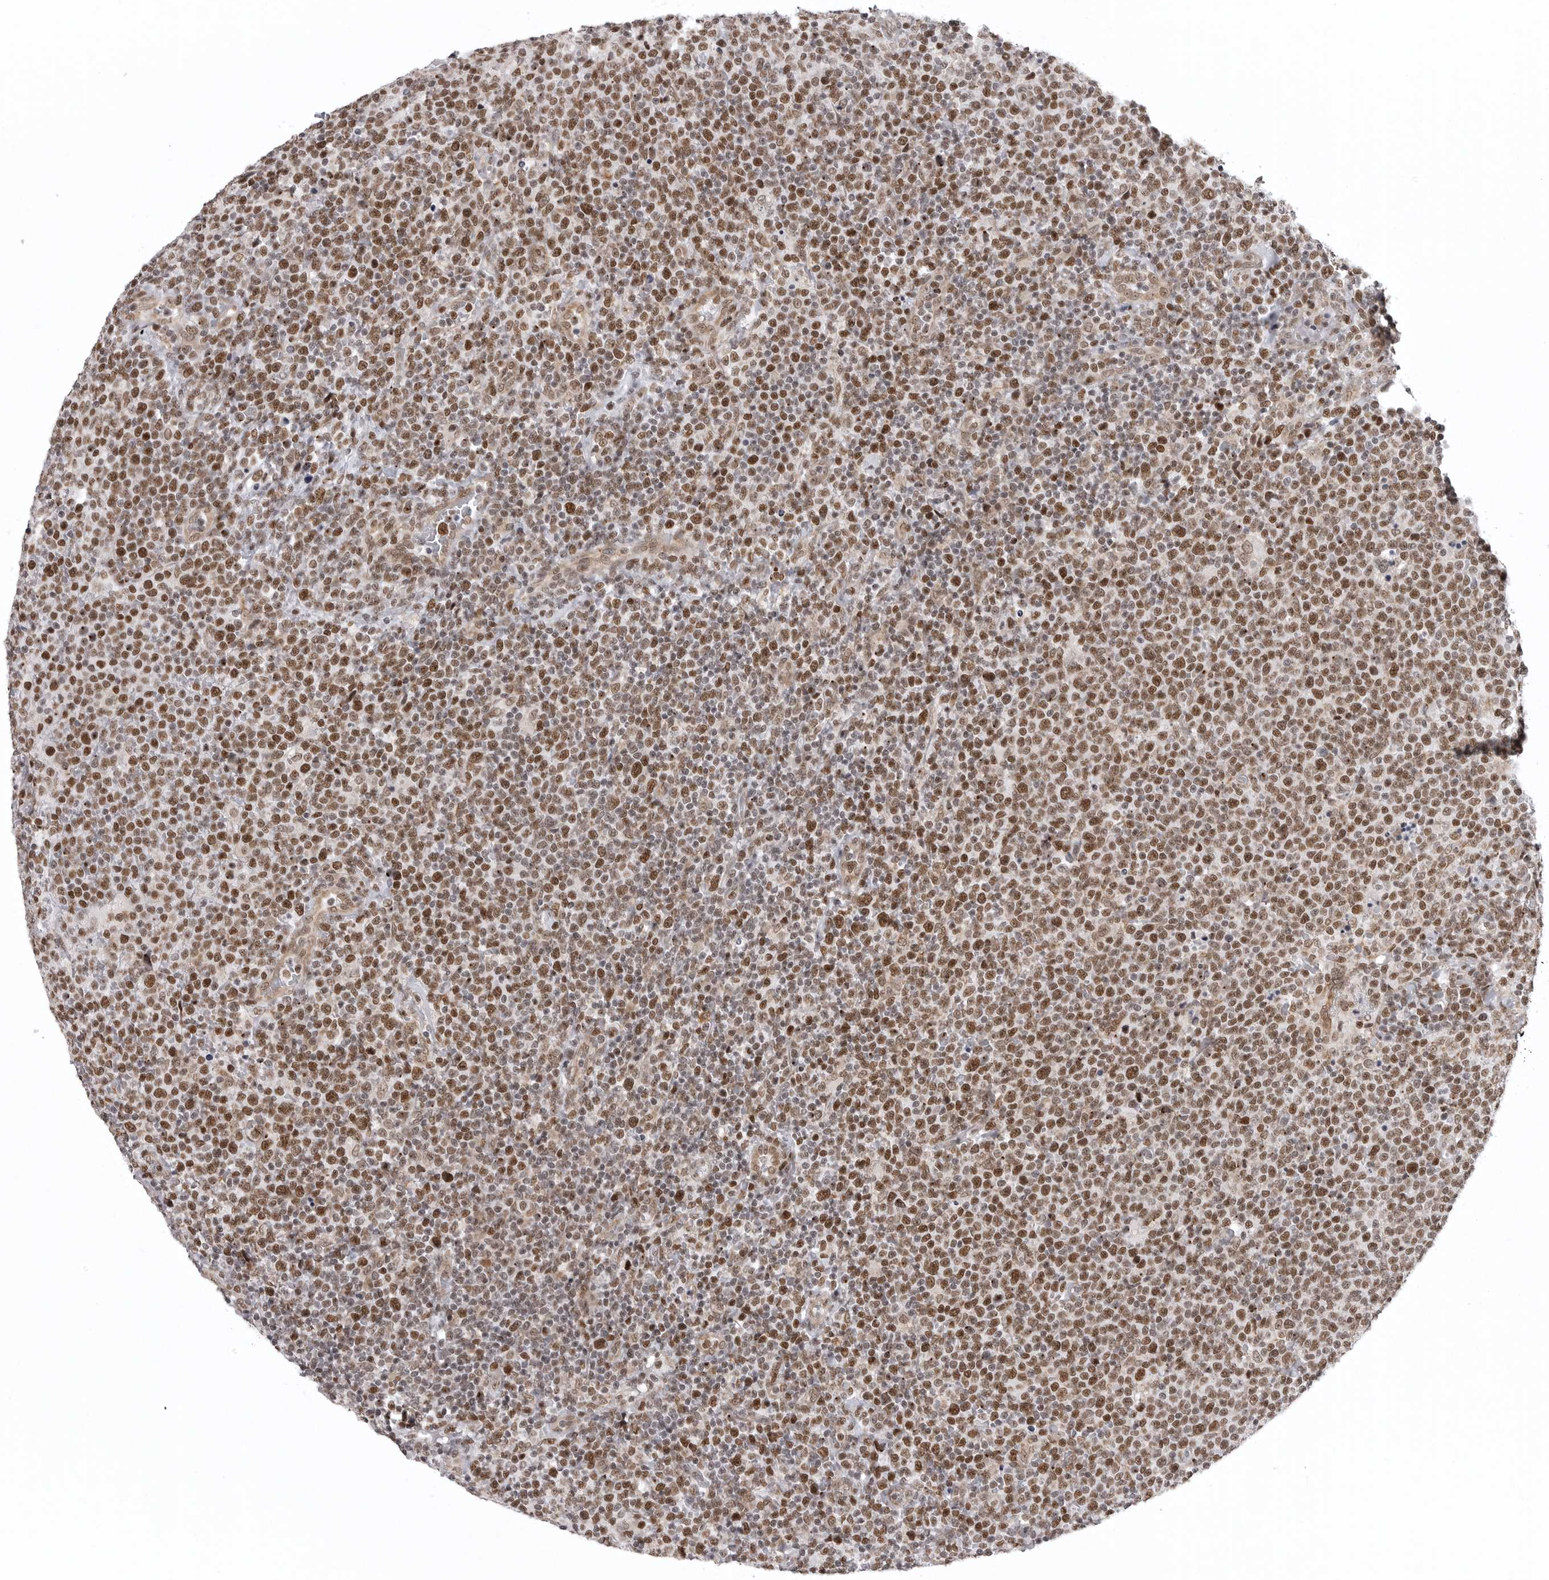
{"staining": {"intensity": "moderate", "quantity": ">75%", "location": "nuclear"}, "tissue": "lymphoma", "cell_type": "Tumor cells", "image_type": "cancer", "snomed": [{"axis": "morphology", "description": "Malignant lymphoma, non-Hodgkin's type, High grade"}, {"axis": "topography", "description": "Lymph node"}], "caption": "Moderate nuclear expression is present in approximately >75% of tumor cells in high-grade malignant lymphoma, non-Hodgkin's type. The staining was performed using DAB (3,3'-diaminobenzidine), with brown indicating positive protein expression. Nuclei are stained blue with hematoxylin.", "gene": "PRDM10", "patient": {"sex": "male", "age": 61}}